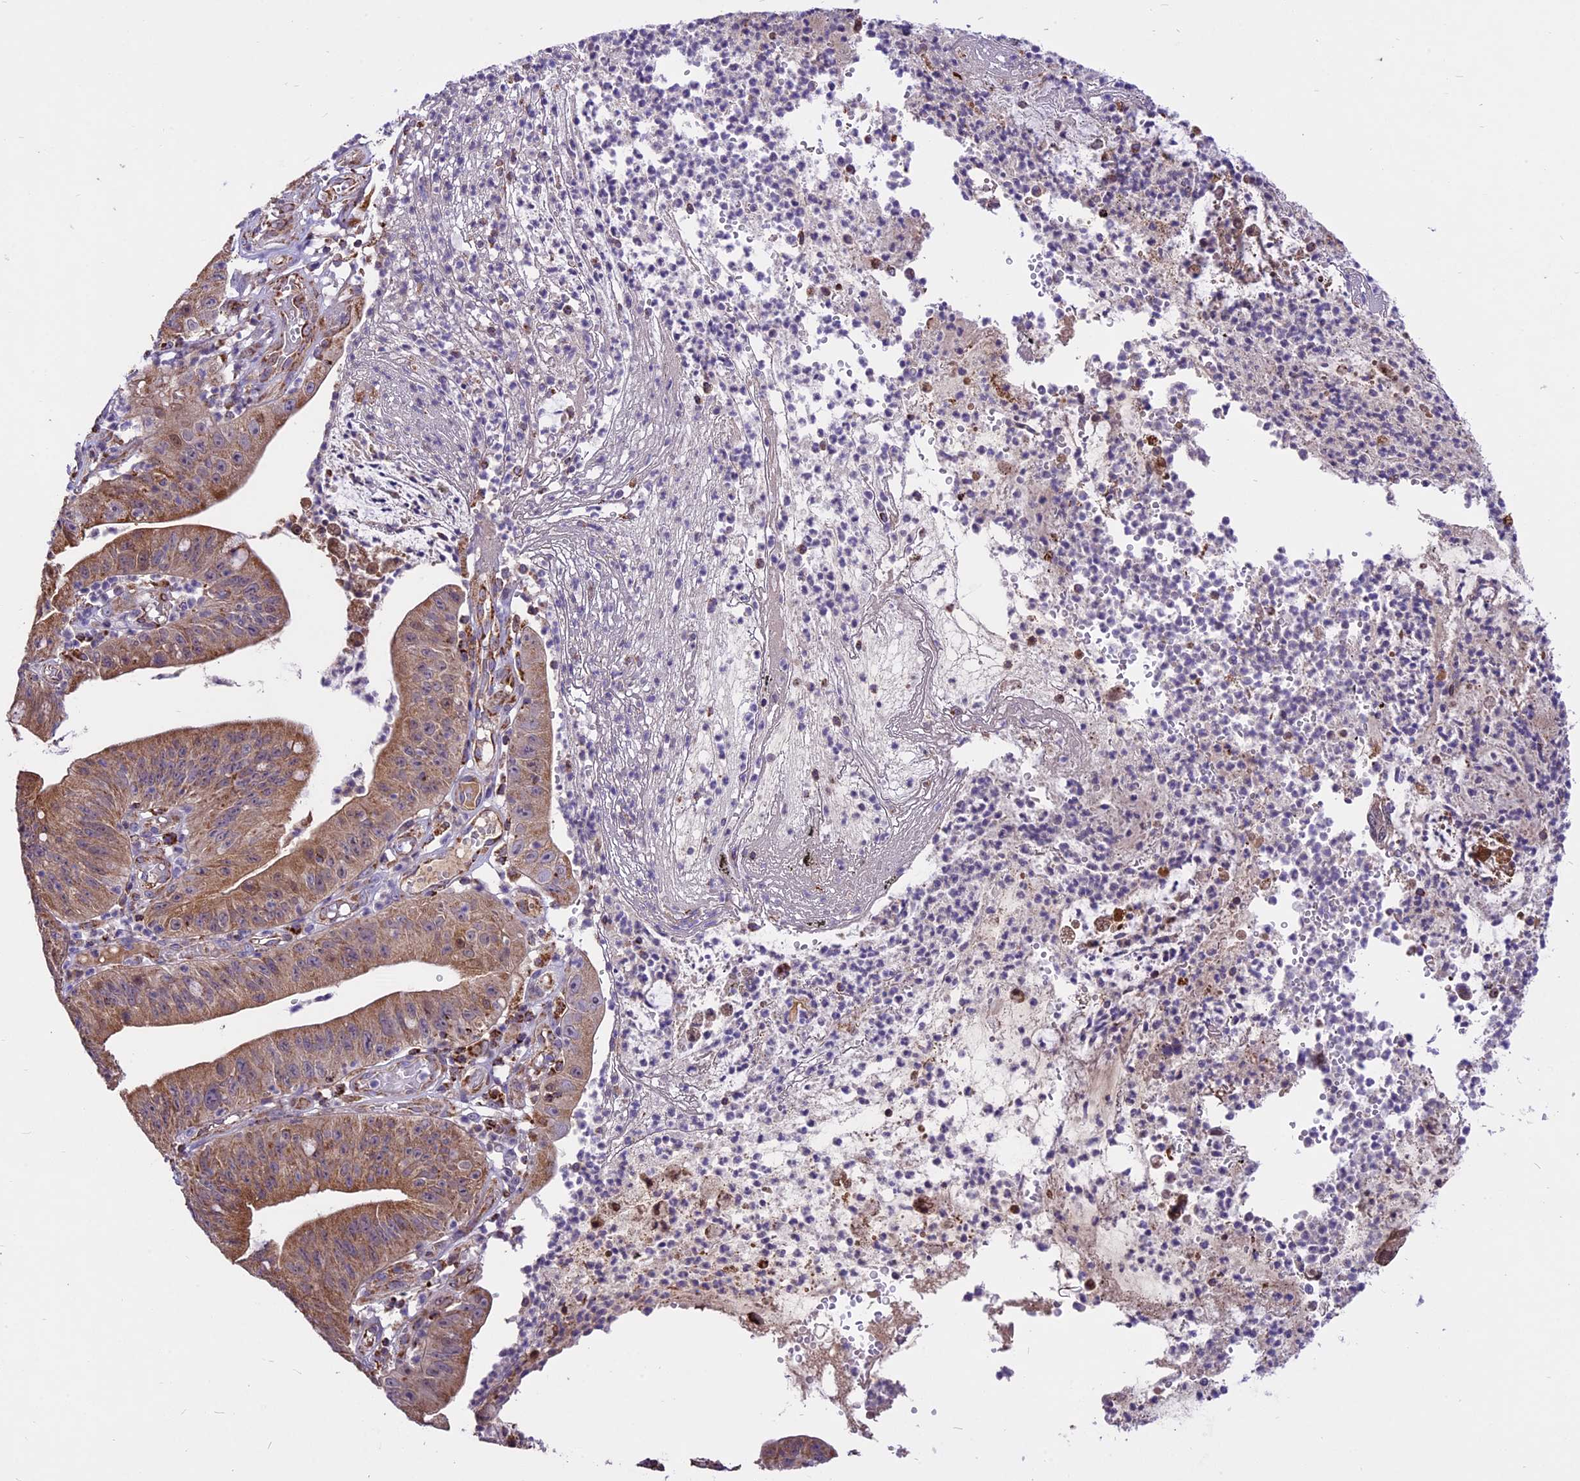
{"staining": {"intensity": "moderate", "quantity": ">75%", "location": "cytoplasmic/membranous"}, "tissue": "stomach cancer", "cell_type": "Tumor cells", "image_type": "cancer", "snomed": [{"axis": "morphology", "description": "Adenocarcinoma, NOS"}, {"axis": "topography", "description": "Stomach"}], "caption": "Stomach cancer (adenocarcinoma) tissue shows moderate cytoplasmic/membranous positivity in approximately >75% of tumor cells", "gene": "COX17", "patient": {"sex": "male", "age": 59}}